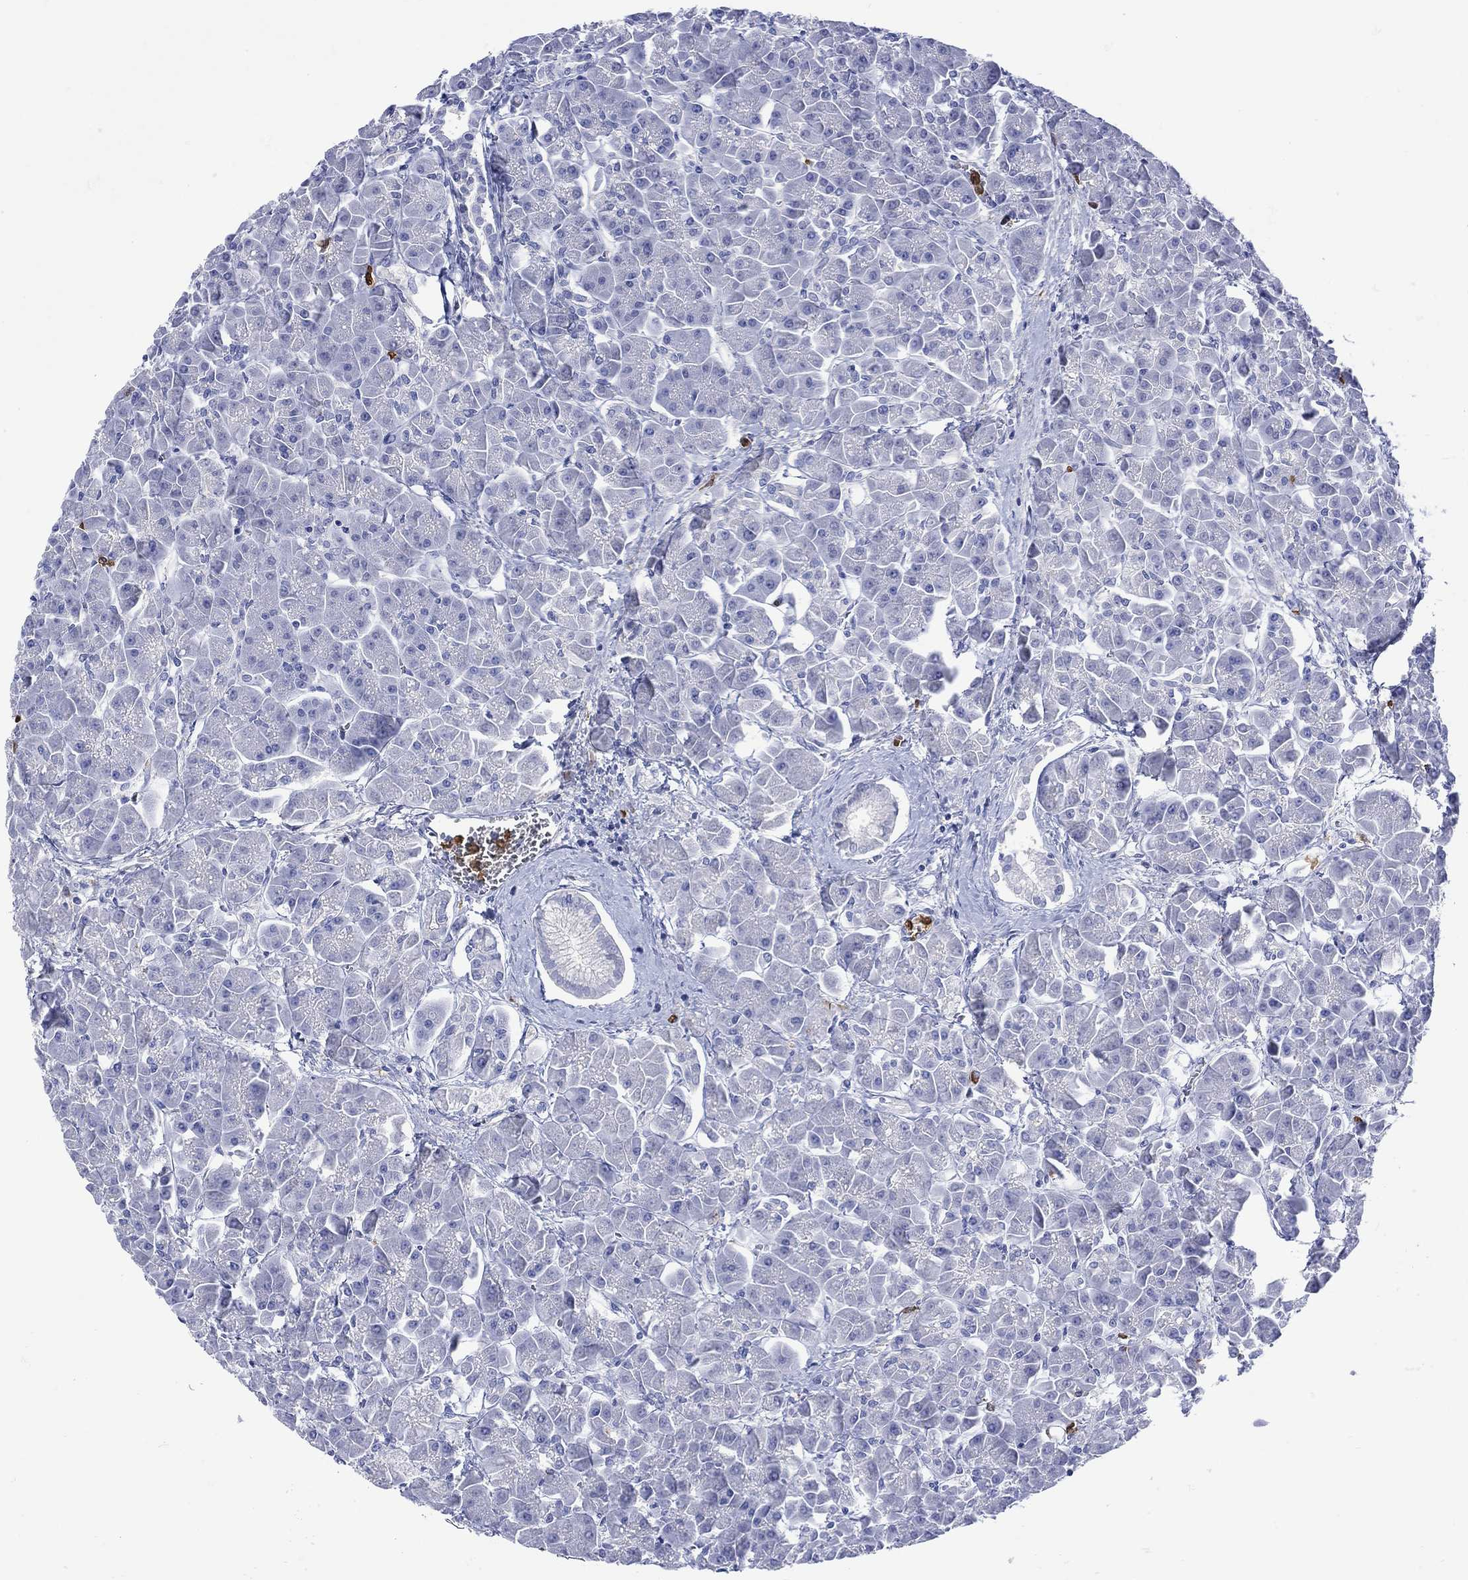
{"staining": {"intensity": "negative", "quantity": "none", "location": "none"}, "tissue": "pancreas", "cell_type": "Exocrine glandular cells", "image_type": "normal", "snomed": [{"axis": "morphology", "description": "Normal tissue, NOS"}, {"axis": "topography", "description": "Pancreas"}], "caption": "IHC histopathology image of benign pancreas stained for a protein (brown), which shows no positivity in exocrine glandular cells. (DAB (3,3'-diaminobenzidine) immunohistochemistry with hematoxylin counter stain).", "gene": "LINGO3", "patient": {"sex": "male", "age": 70}}